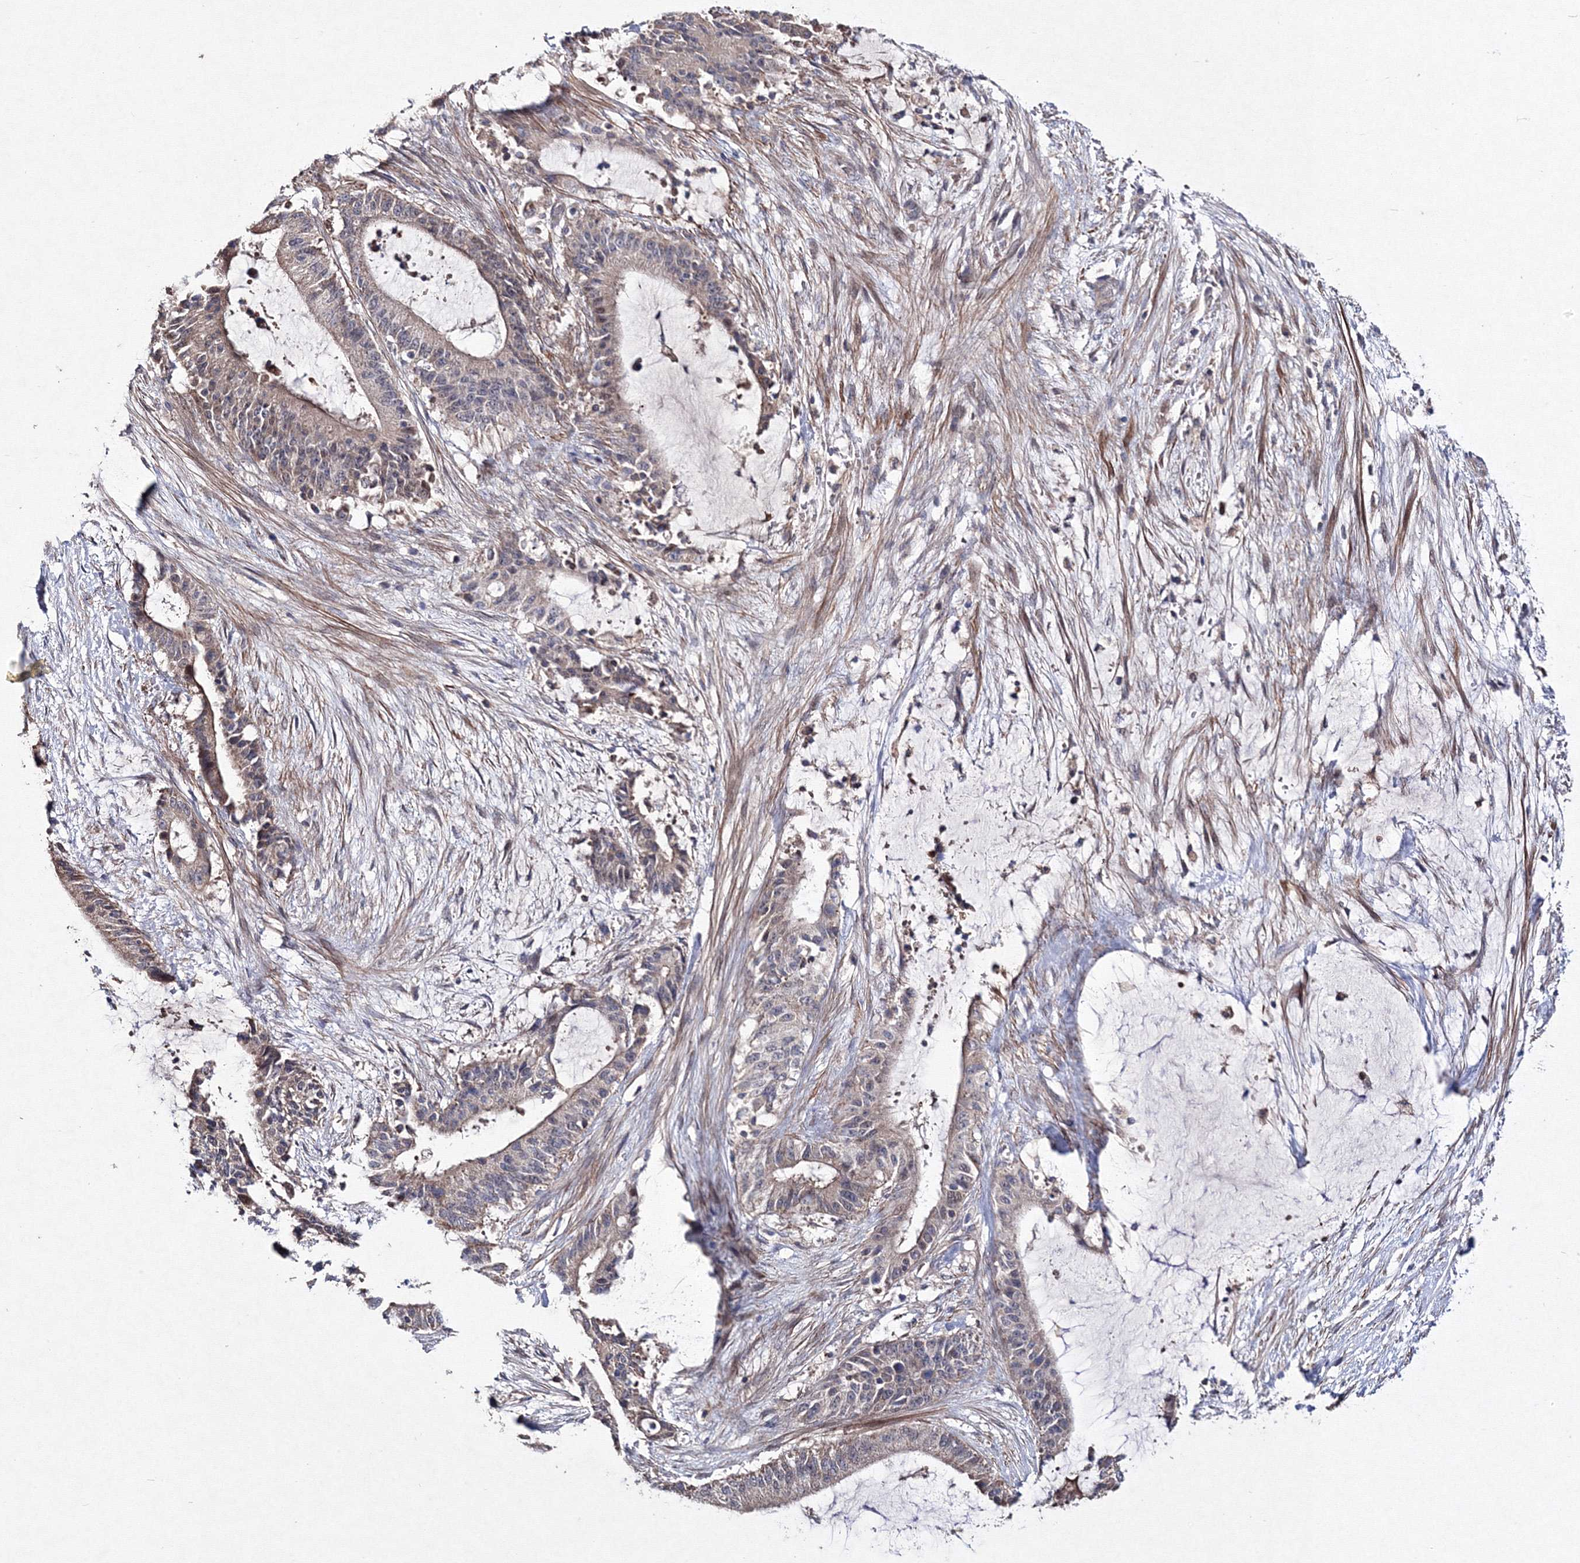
{"staining": {"intensity": "negative", "quantity": "none", "location": "none"}, "tissue": "liver cancer", "cell_type": "Tumor cells", "image_type": "cancer", "snomed": [{"axis": "morphology", "description": "Normal tissue, NOS"}, {"axis": "morphology", "description": "Cholangiocarcinoma"}, {"axis": "topography", "description": "Liver"}, {"axis": "topography", "description": "Peripheral nerve tissue"}], "caption": "The micrograph reveals no staining of tumor cells in cholangiocarcinoma (liver).", "gene": "PPP2R2B", "patient": {"sex": "female", "age": 73}}